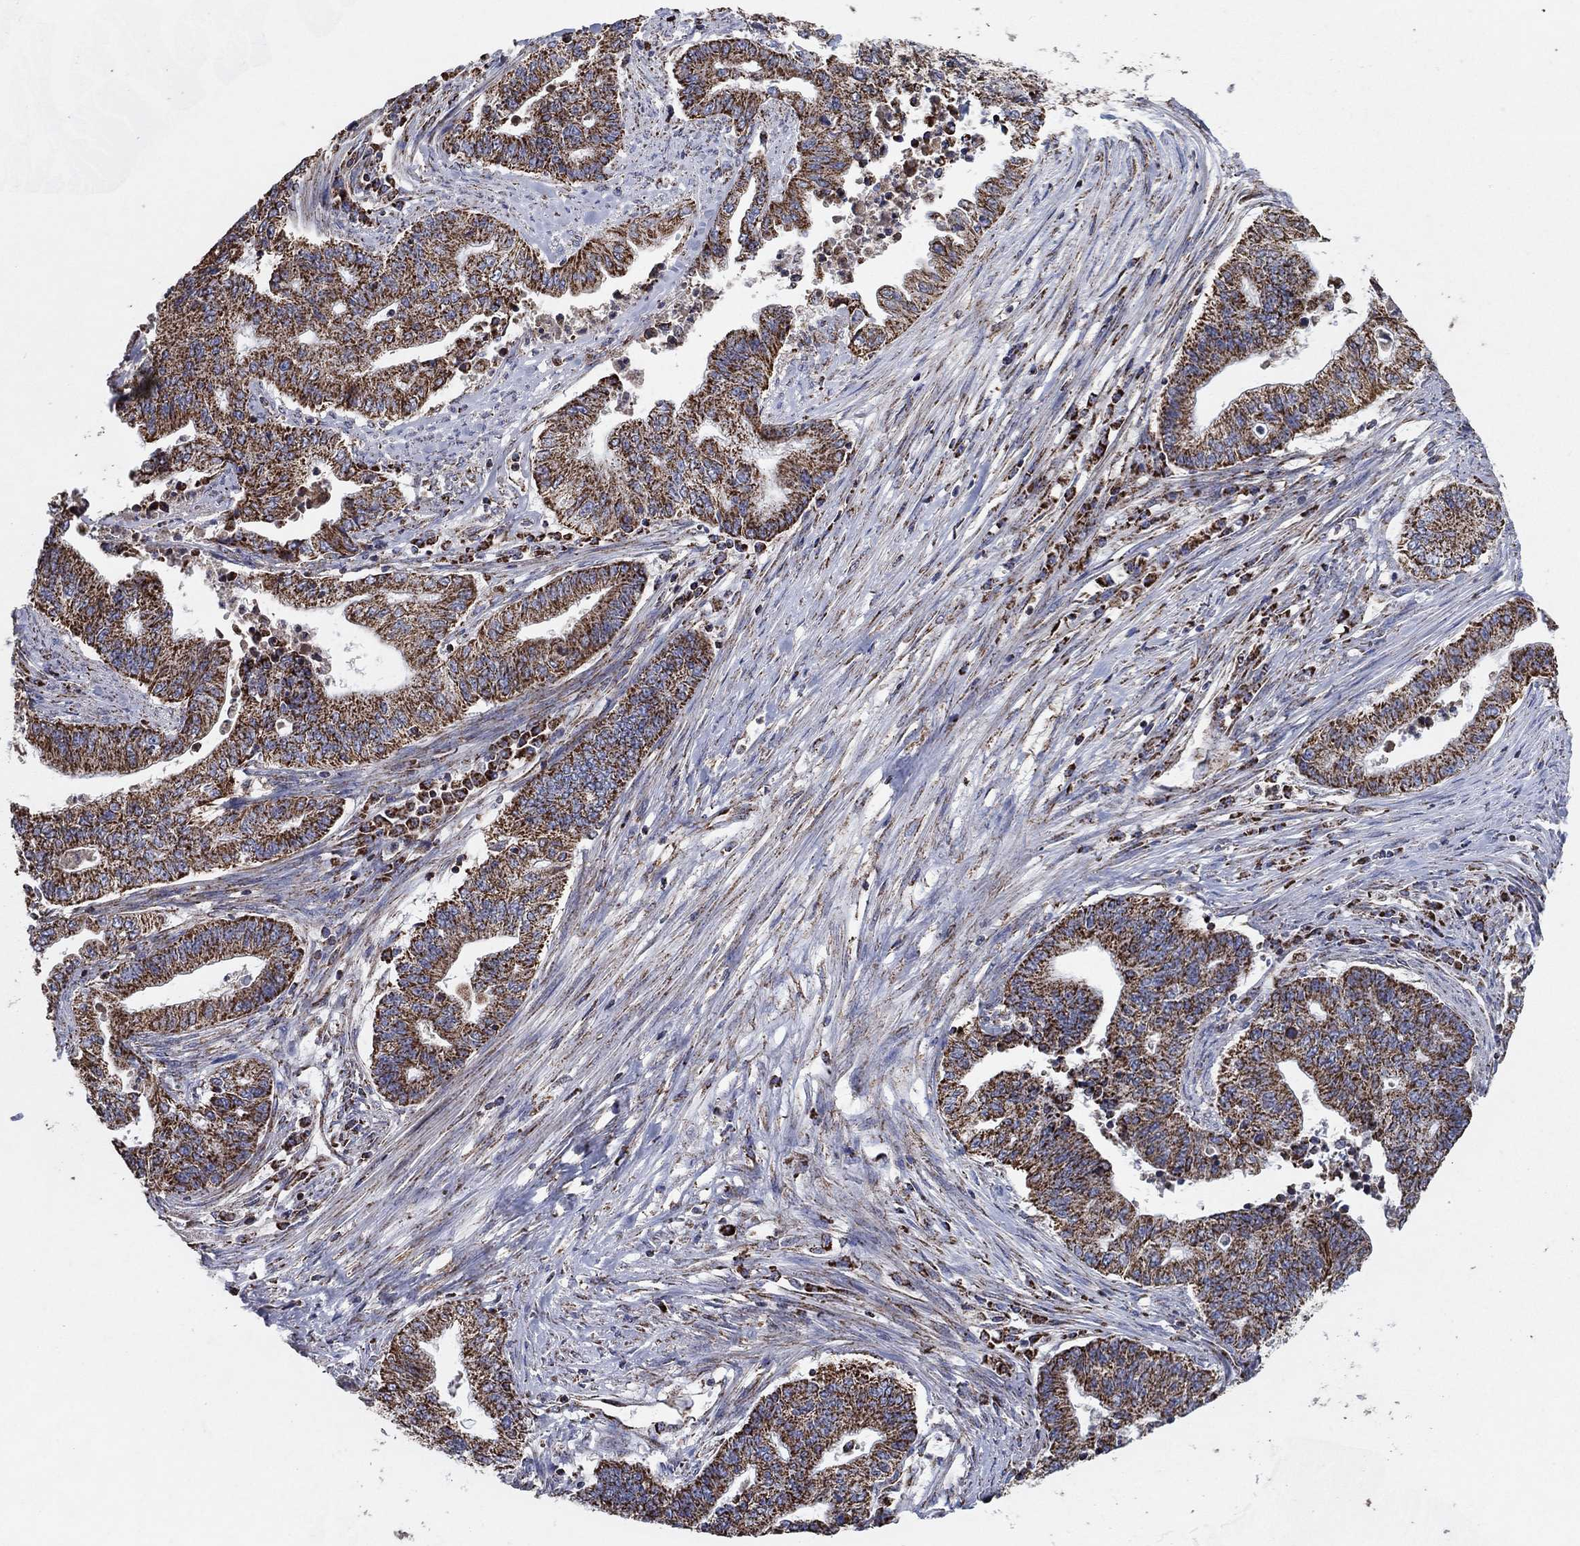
{"staining": {"intensity": "strong", "quantity": ">75%", "location": "cytoplasmic/membranous"}, "tissue": "endometrial cancer", "cell_type": "Tumor cells", "image_type": "cancer", "snomed": [{"axis": "morphology", "description": "Adenocarcinoma, NOS"}, {"axis": "topography", "description": "Uterus"}, {"axis": "topography", "description": "Endometrium"}], "caption": "IHC of endometrial cancer (adenocarcinoma) demonstrates high levels of strong cytoplasmic/membranous expression in approximately >75% of tumor cells.", "gene": "C9orf85", "patient": {"sex": "female", "age": 54}}